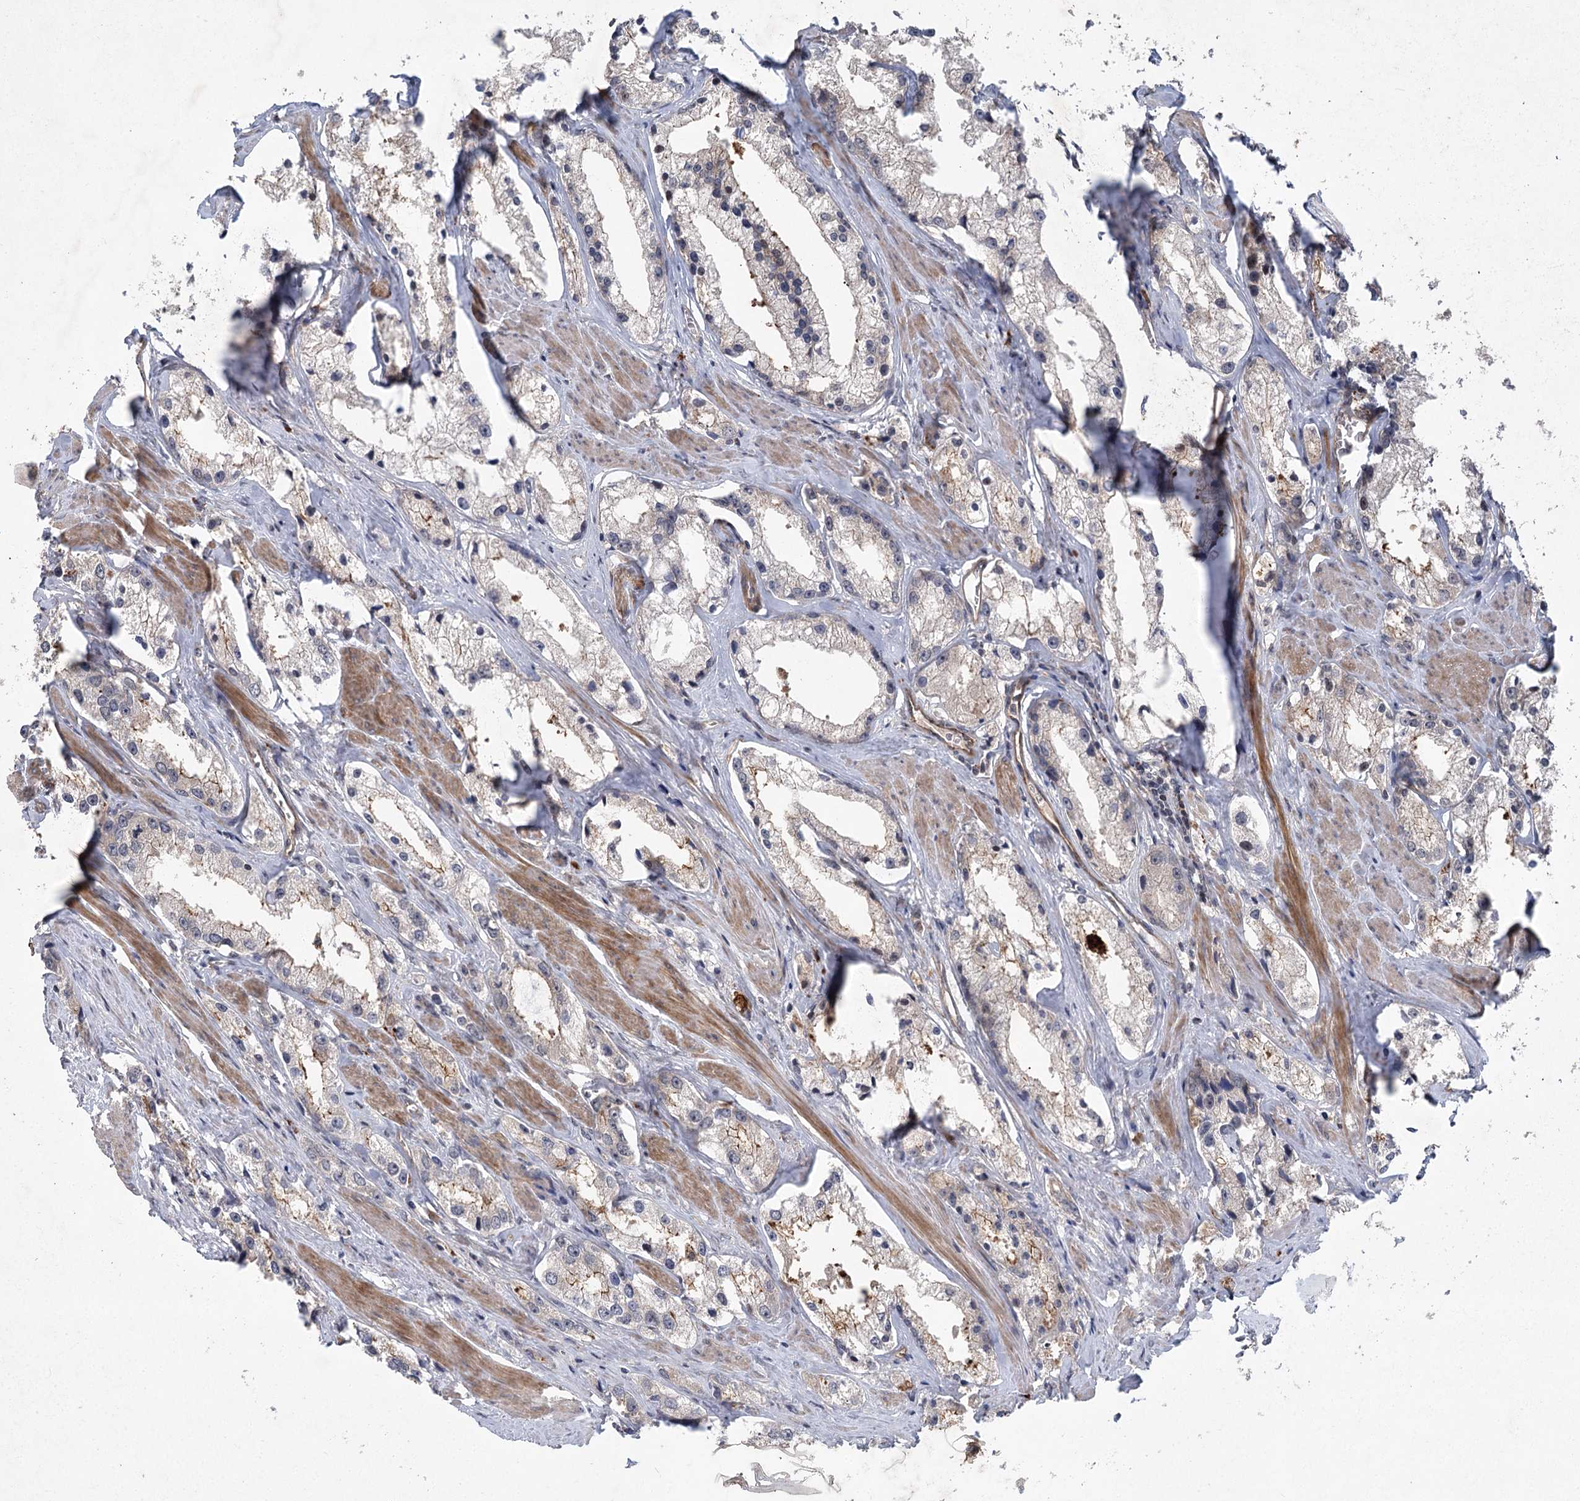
{"staining": {"intensity": "weak", "quantity": "<25%", "location": "cytoplasmic/membranous"}, "tissue": "prostate cancer", "cell_type": "Tumor cells", "image_type": "cancer", "snomed": [{"axis": "morphology", "description": "Adenocarcinoma, High grade"}, {"axis": "topography", "description": "Prostate"}], "caption": "Immunohistochemical staining of high-grade adenocarcinoma (prostate) reveals no significant positivity in tumor cells.", "gene": "METTL24", "patient": {"sex": "male", "age": 66}}